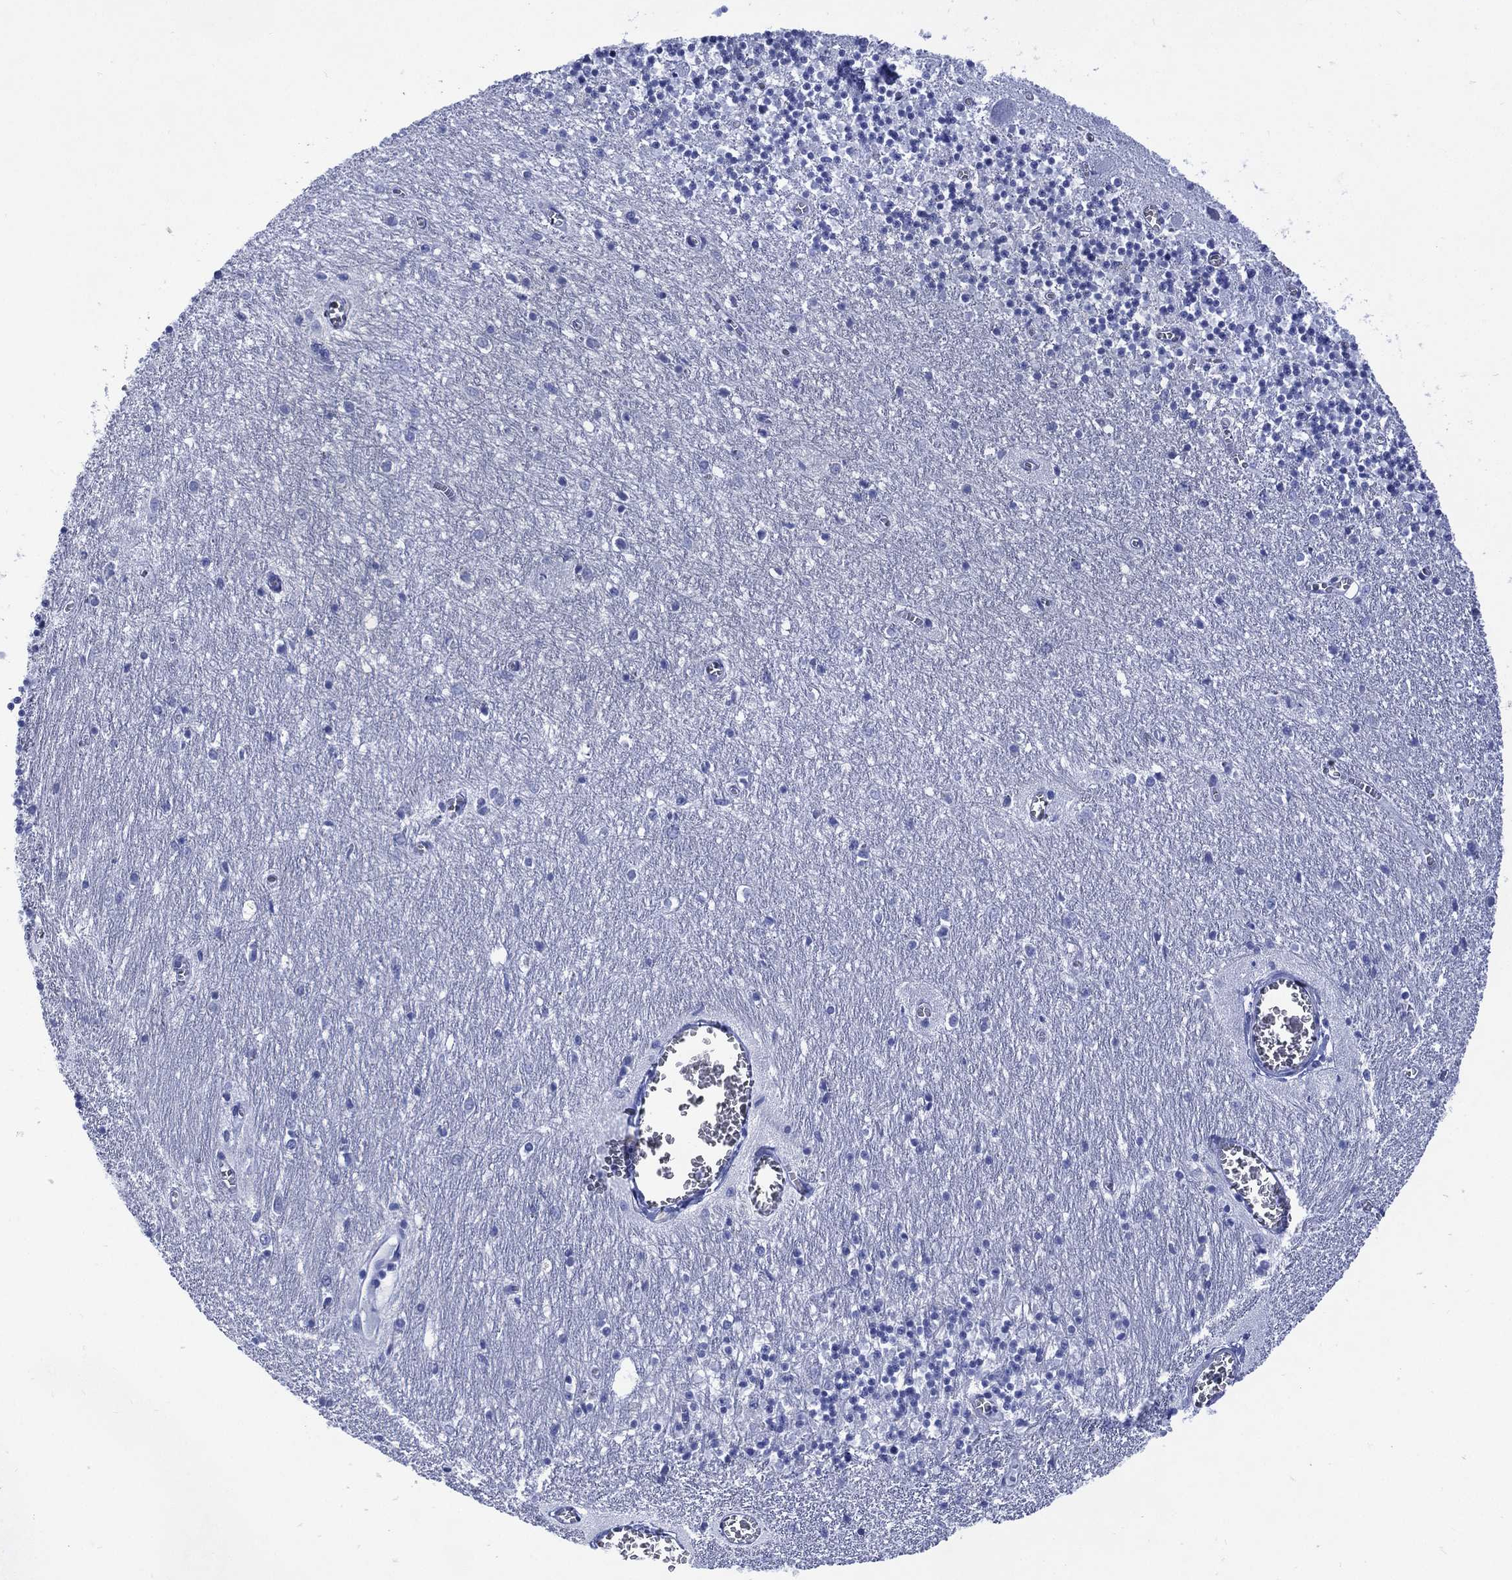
{"staining": {"intensity": "negative", "quantity": "none", "location": "none"}, "tissue": "cerebellum", "cell_type": "Cells in granular layer", "image_type": "normal", "snomed": [{"axis": "morphology", "description": "Normal tissue, NOS"}, {"axis": "topography", "description": "Cerebellum"}], "caption": "DAB (3,3'-diaminobenzidine) immunohistochemical staining of benign cerebellum exhibits no significant positivity in cells in granular layer. (DAB (3,3'-diaminobenzidine) immunohistochemistry (IHC) with hematoxylin counter stain).", "gene": "SHCBP1L", "patient": {"sex": "female", "age": 64}}